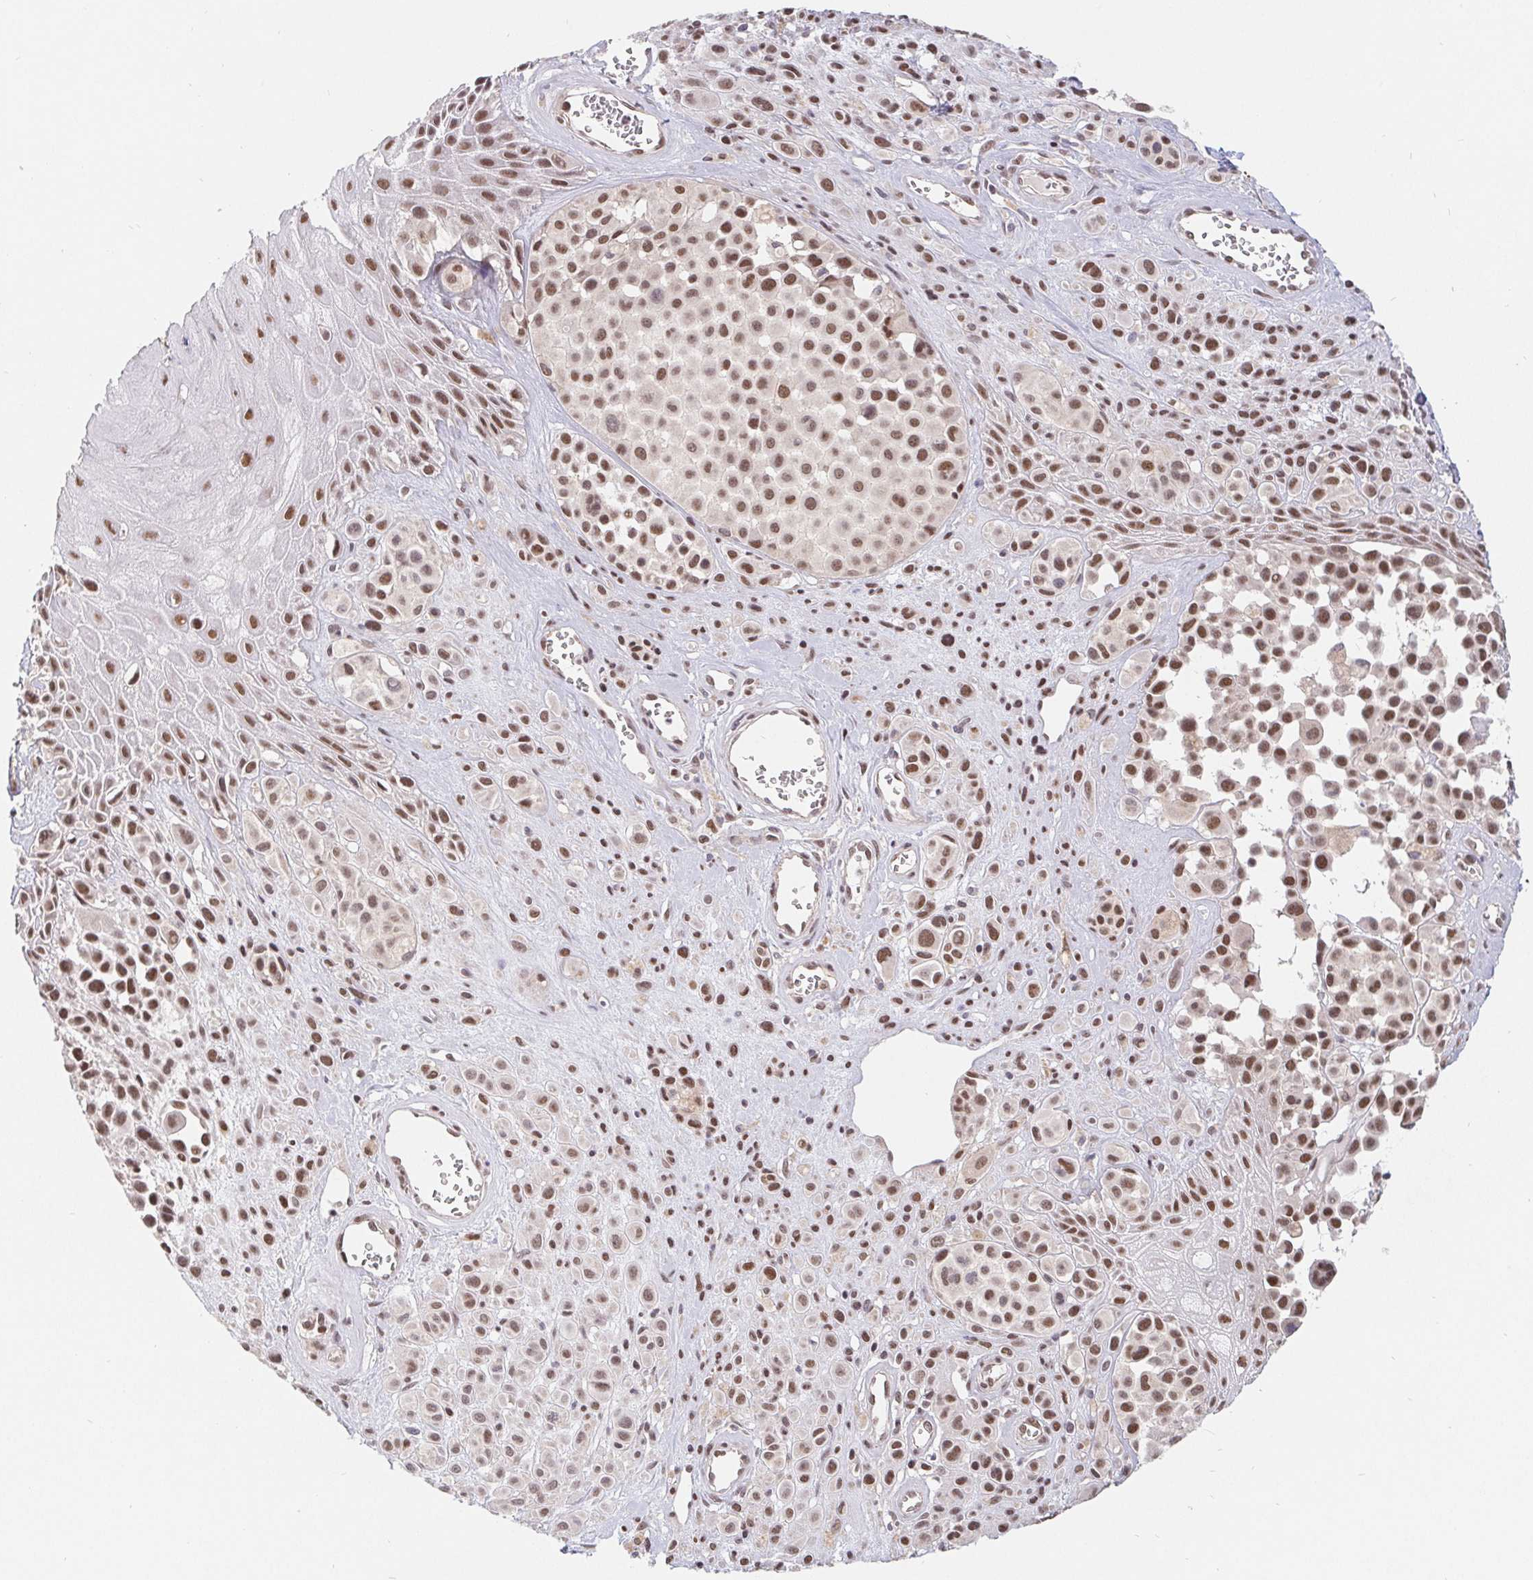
{"staining": {"intensity": "moderate", "quantity": ">75%", "location": "nuclear"}, "tissue": "melanoma", "cell_type": "Tumor cells", "image_type": "cancer", "snomed": [{"axis": "morphology", "description": "Malignant melanoma, NOS"}, {"axis": "topography", "description": "Skin"}], "caption": "Human malignant melanoma stained for a protein (brown) displays moderate nuclear positive positivity in approximately >75% of tumor cells.", "gene": "POU2F1", "patient": {"sex": "male", "age": 77}}